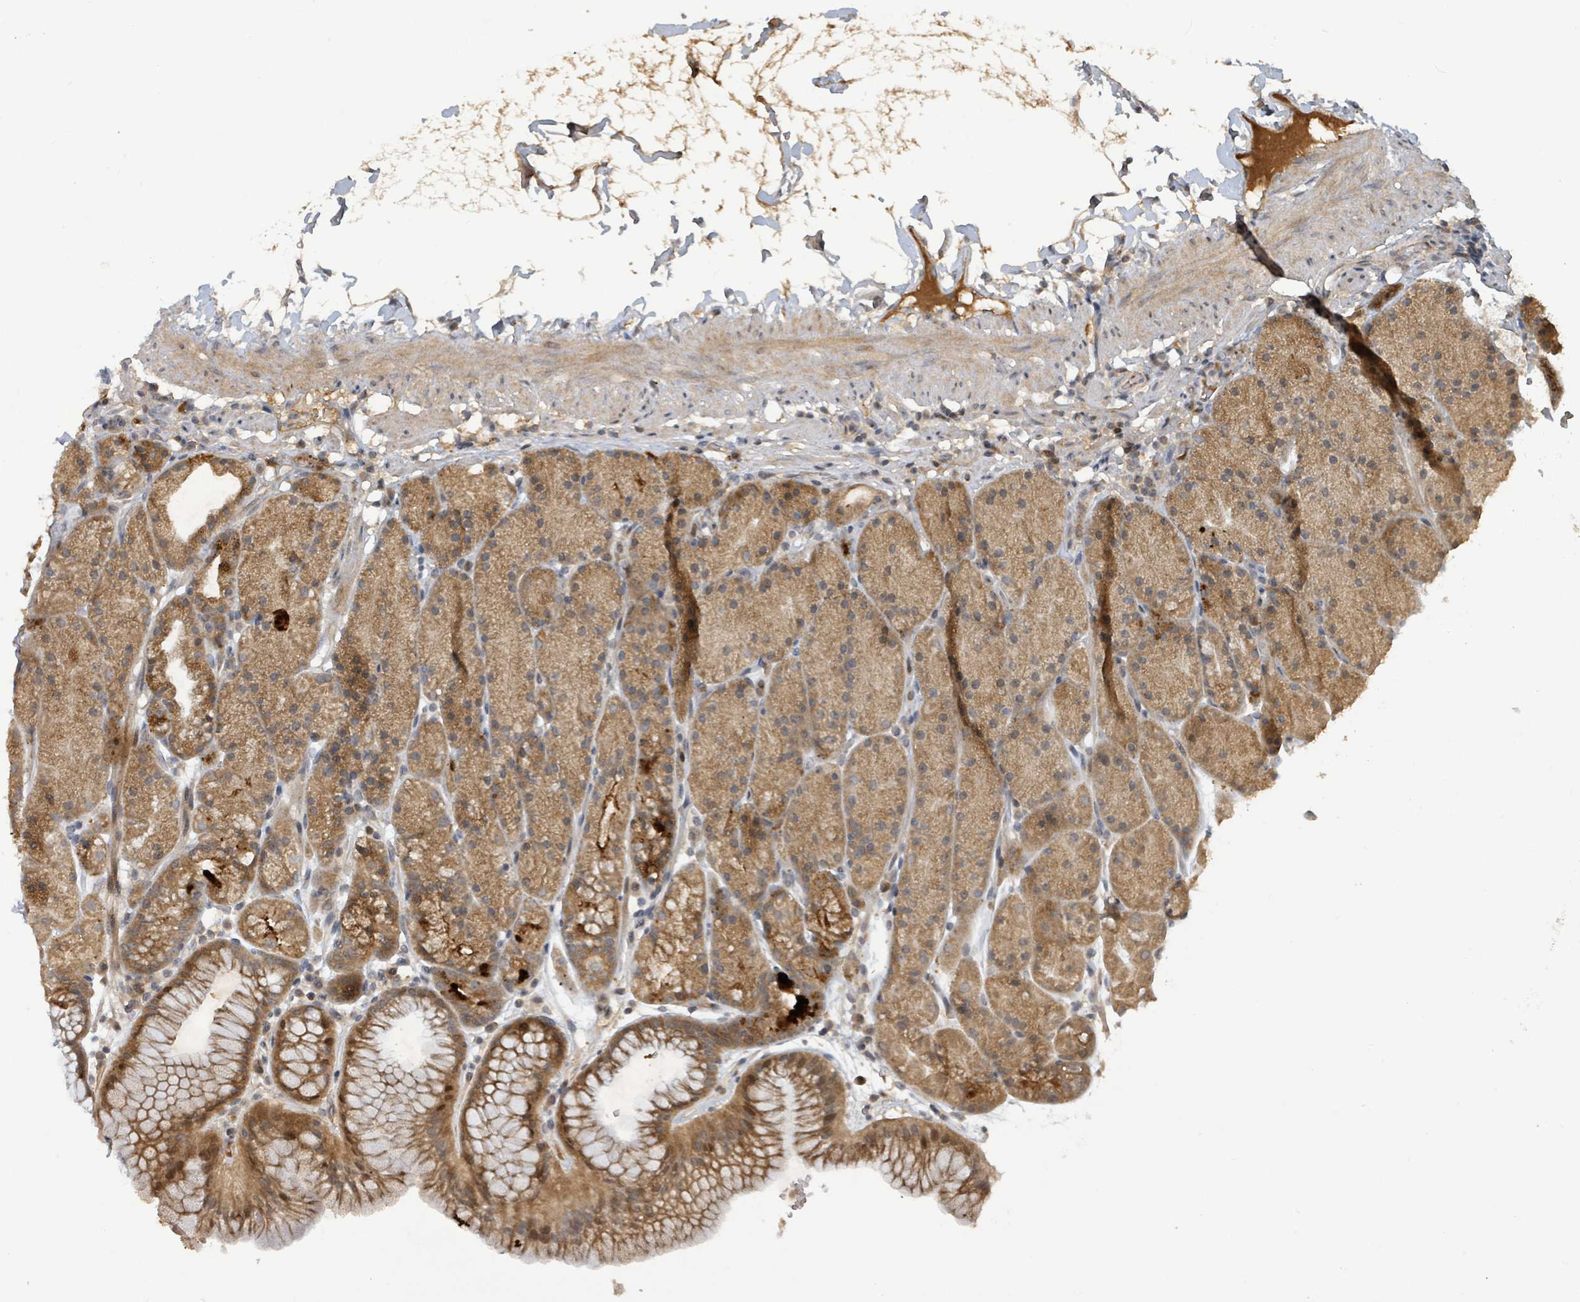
{"staining": {"intensity": "moderate", "quantity": ">75%", "location": "cytoplasmic/membranous,nuclear"}, "tissue": "stomach", "cell_type": "Glandular cells", "image_type": "normal", "snomed": [{"axis": "morphology", "description": "Normal tissue, NOS"}, {"axis": "topography", "description": "Stomach, upper"}, {"axis": "topography", "description": "Stomach, lower"}], "caption": "Protein expression analysis of normal human stomach reveals moderate cytoplasmic/membranous,nuclear staining in approximately >75% of glandular cells. The staining was performed using DAB to visualize the protein expression in brown, while the nuclei were stained in blue with hematoxylin (Magnification: 20x).", "gene": "ITGA11", "patient": {"sex": "male", "age": 67}}